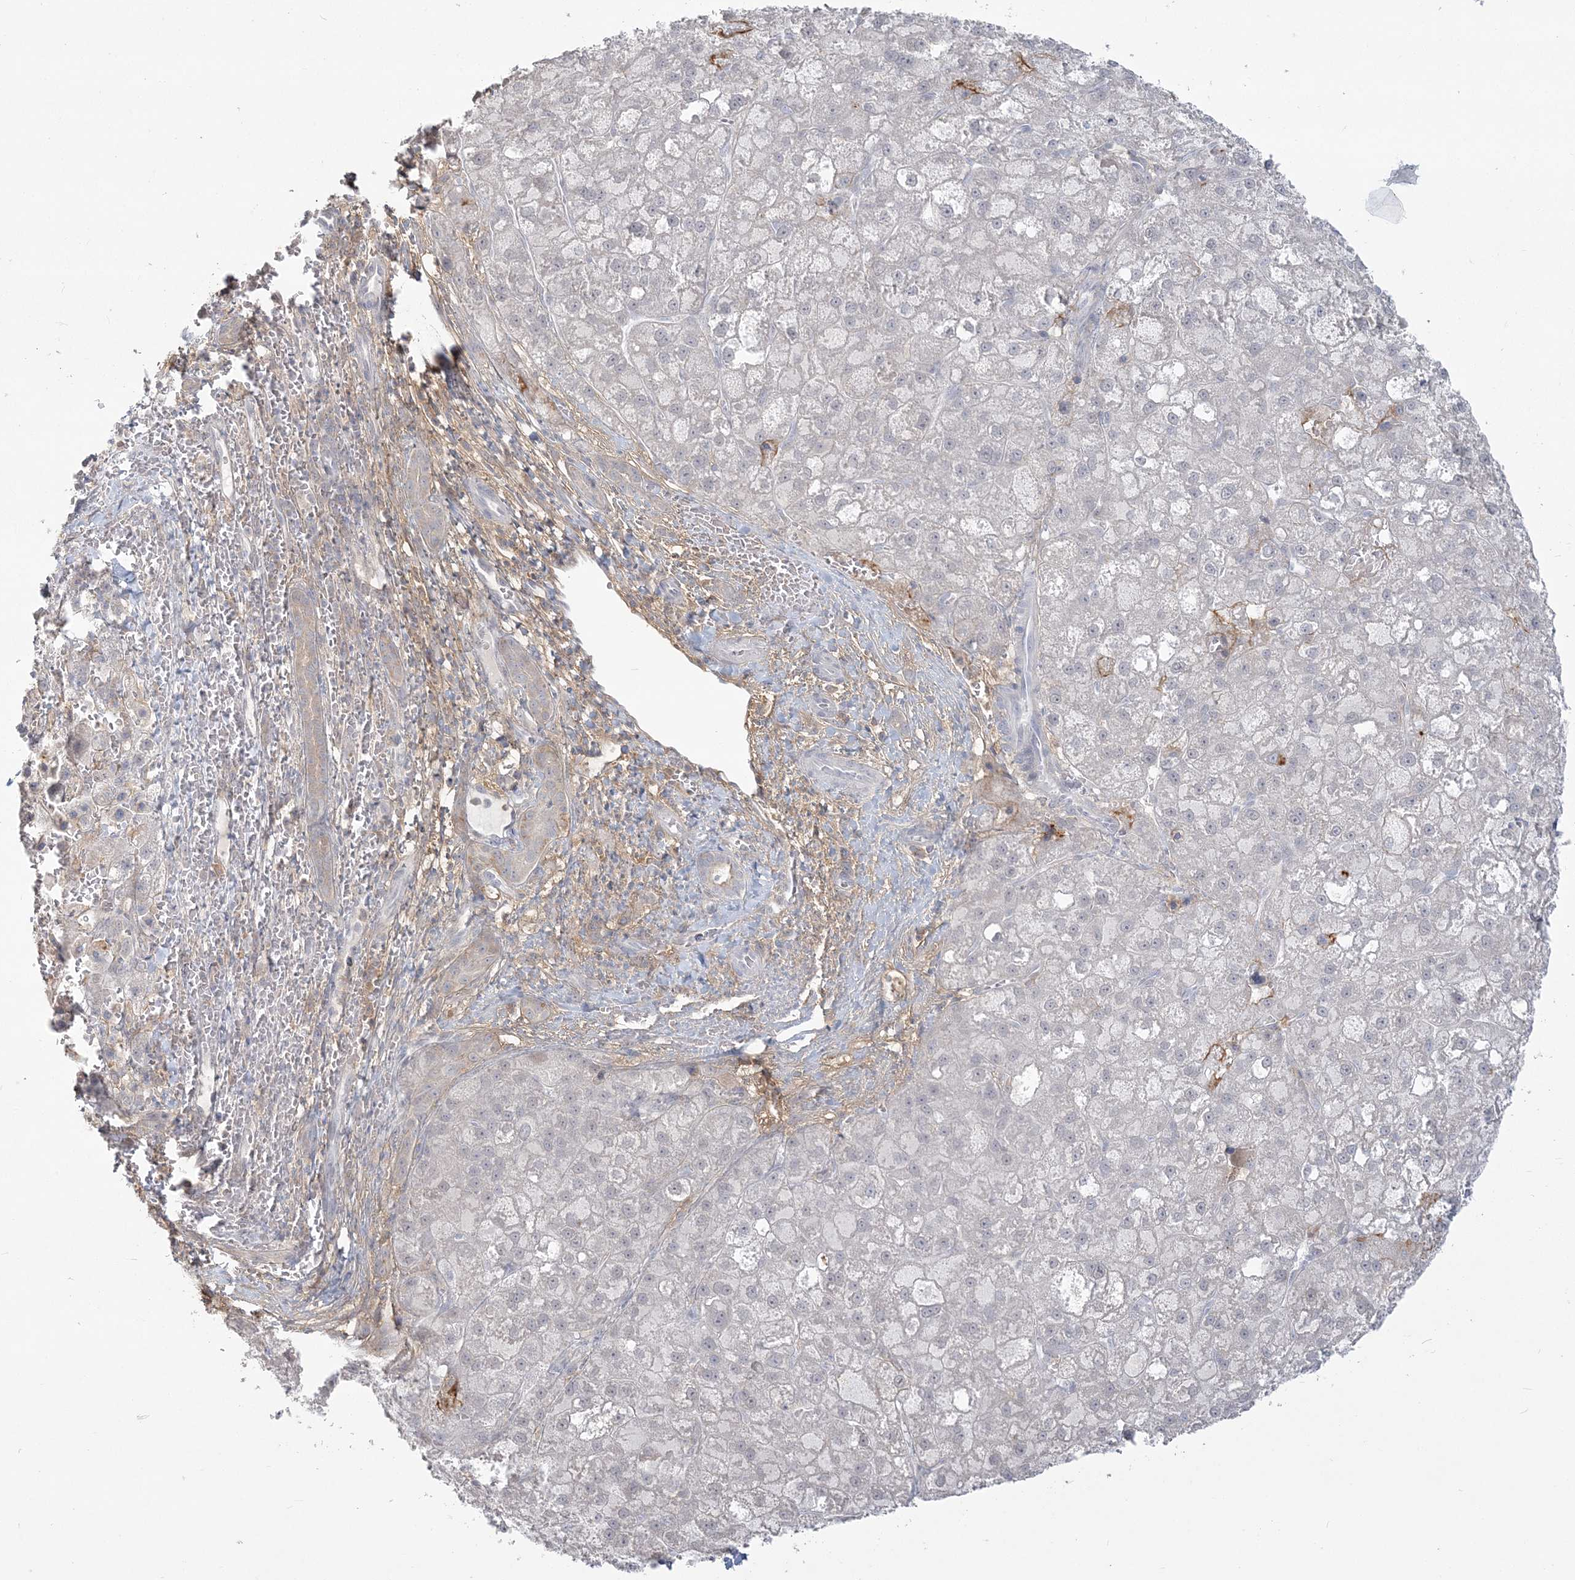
{"staining": {"intensity": "negative", "quantity": "none", "location": "none"}, "tissue": "liver cancer", "cell_type": "Tumor cells", "image_type": "cancer", "snomed": [{"axis": "morphology", "description": "Carcinoma, Hepatocellular, NOS"}, {"axis": "topography", "description": "Liver"}], "caption": "There is no significant expression in tumor cells of liver cancer (hepatocellular carcinoma). The staining was performed using DAB to visualize the protein expression in brown, while the nuclei were stained in blue with hematoxylin (Magnification: 20x).", "gene": "ANKS1A", "patient": {"sex": "male", "age": 57}}